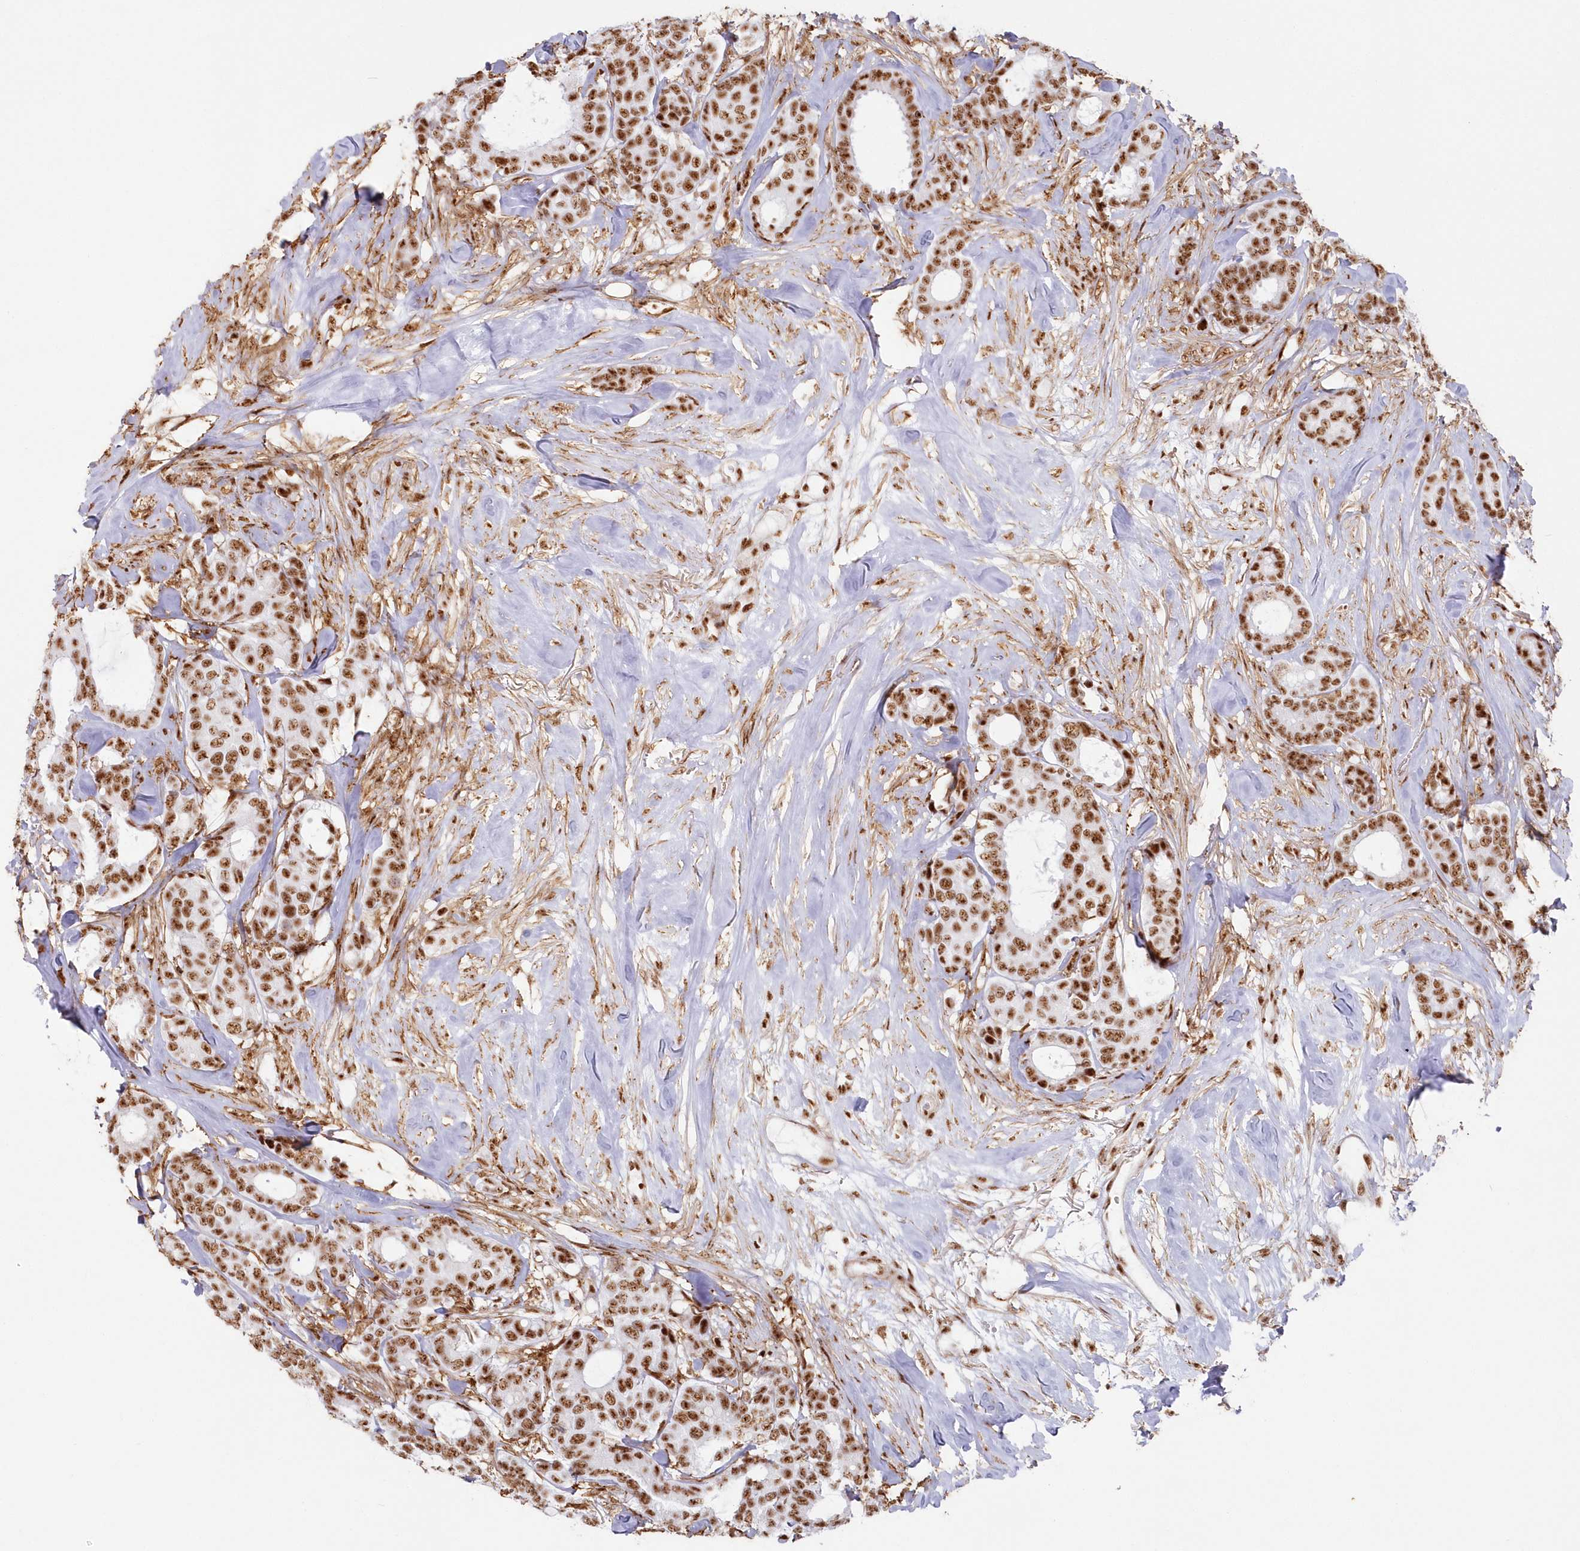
{"staining": {"intensity": "strong", "quantity": ">75%", "location": "nuclear"}, "tissue": "breast cancer", "cell_type": "Tumor cells", "image_type": "cancer", "snomed": [{"axis": "morphology", "description": "Duct carcinoma"}, {"axis": "topography", "description": "Breast"}], "caption": "Breast intraductal carcinoma was stained to show a protein in brown. There is high levels of strong nuclear expression in about >75% of tumor cells.", "gene": "DDX46", "patient": {"sex": "female", "age": 87}}